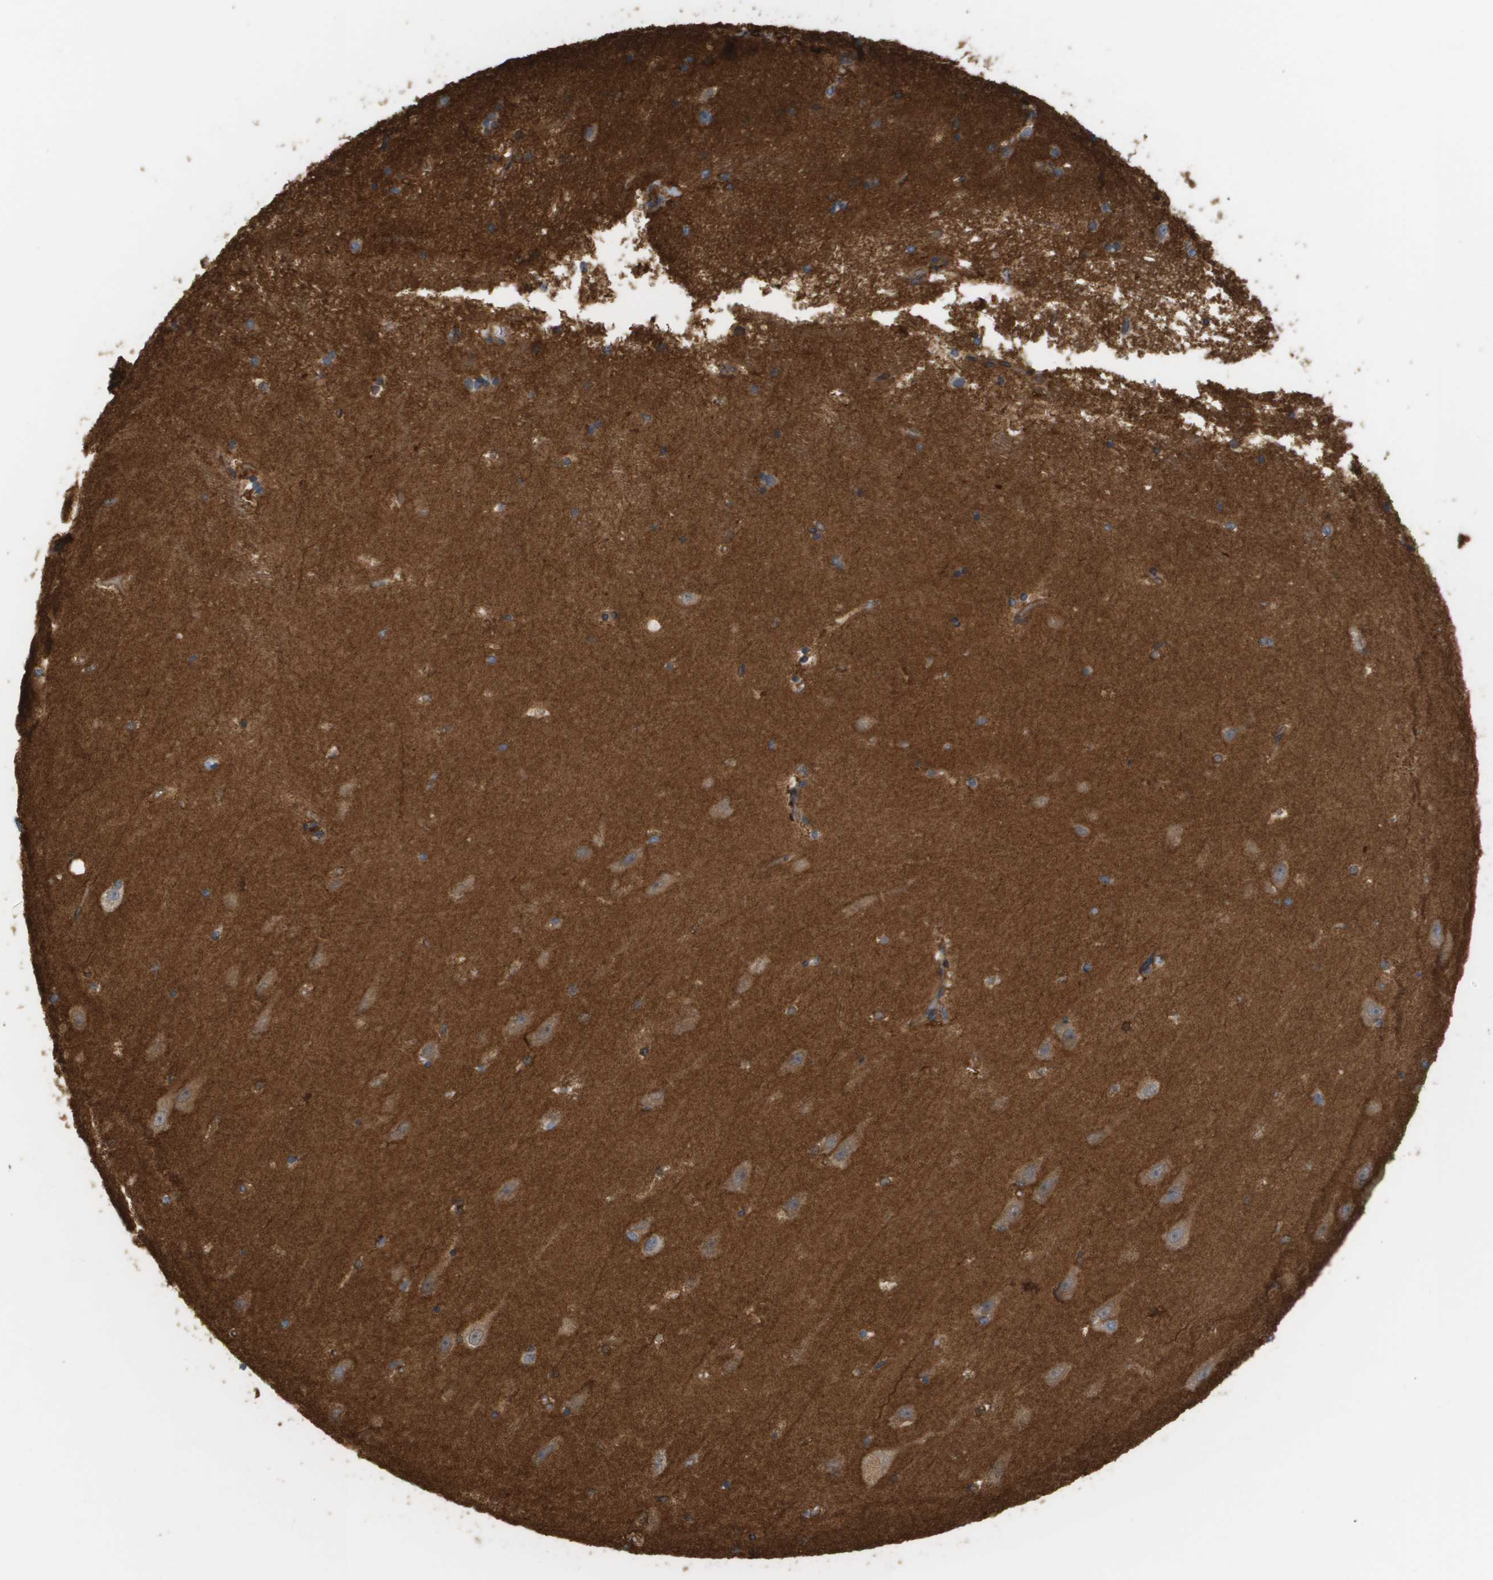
{"staining": {"intensity": "weak", "quantity": "25%-75%", "location": "cytoplasmic/membranous"}, "tissue": "hippocampus", "cell_type": "Glial cells", "image_type": "normal", "snomed": [{"axis": "morphology", "description": "Normal tissue, NOS"}, {"axis": "topography", "description": "Hippocampus"}], "caption": "IHC (DAB) staining of normal hippocampus exhibits weak cytoplasmic/membranous protein expression in about 25%-75% of glial cells.", "gene": "SGMS2", "patient": {"sex": "male", "age": 45}}